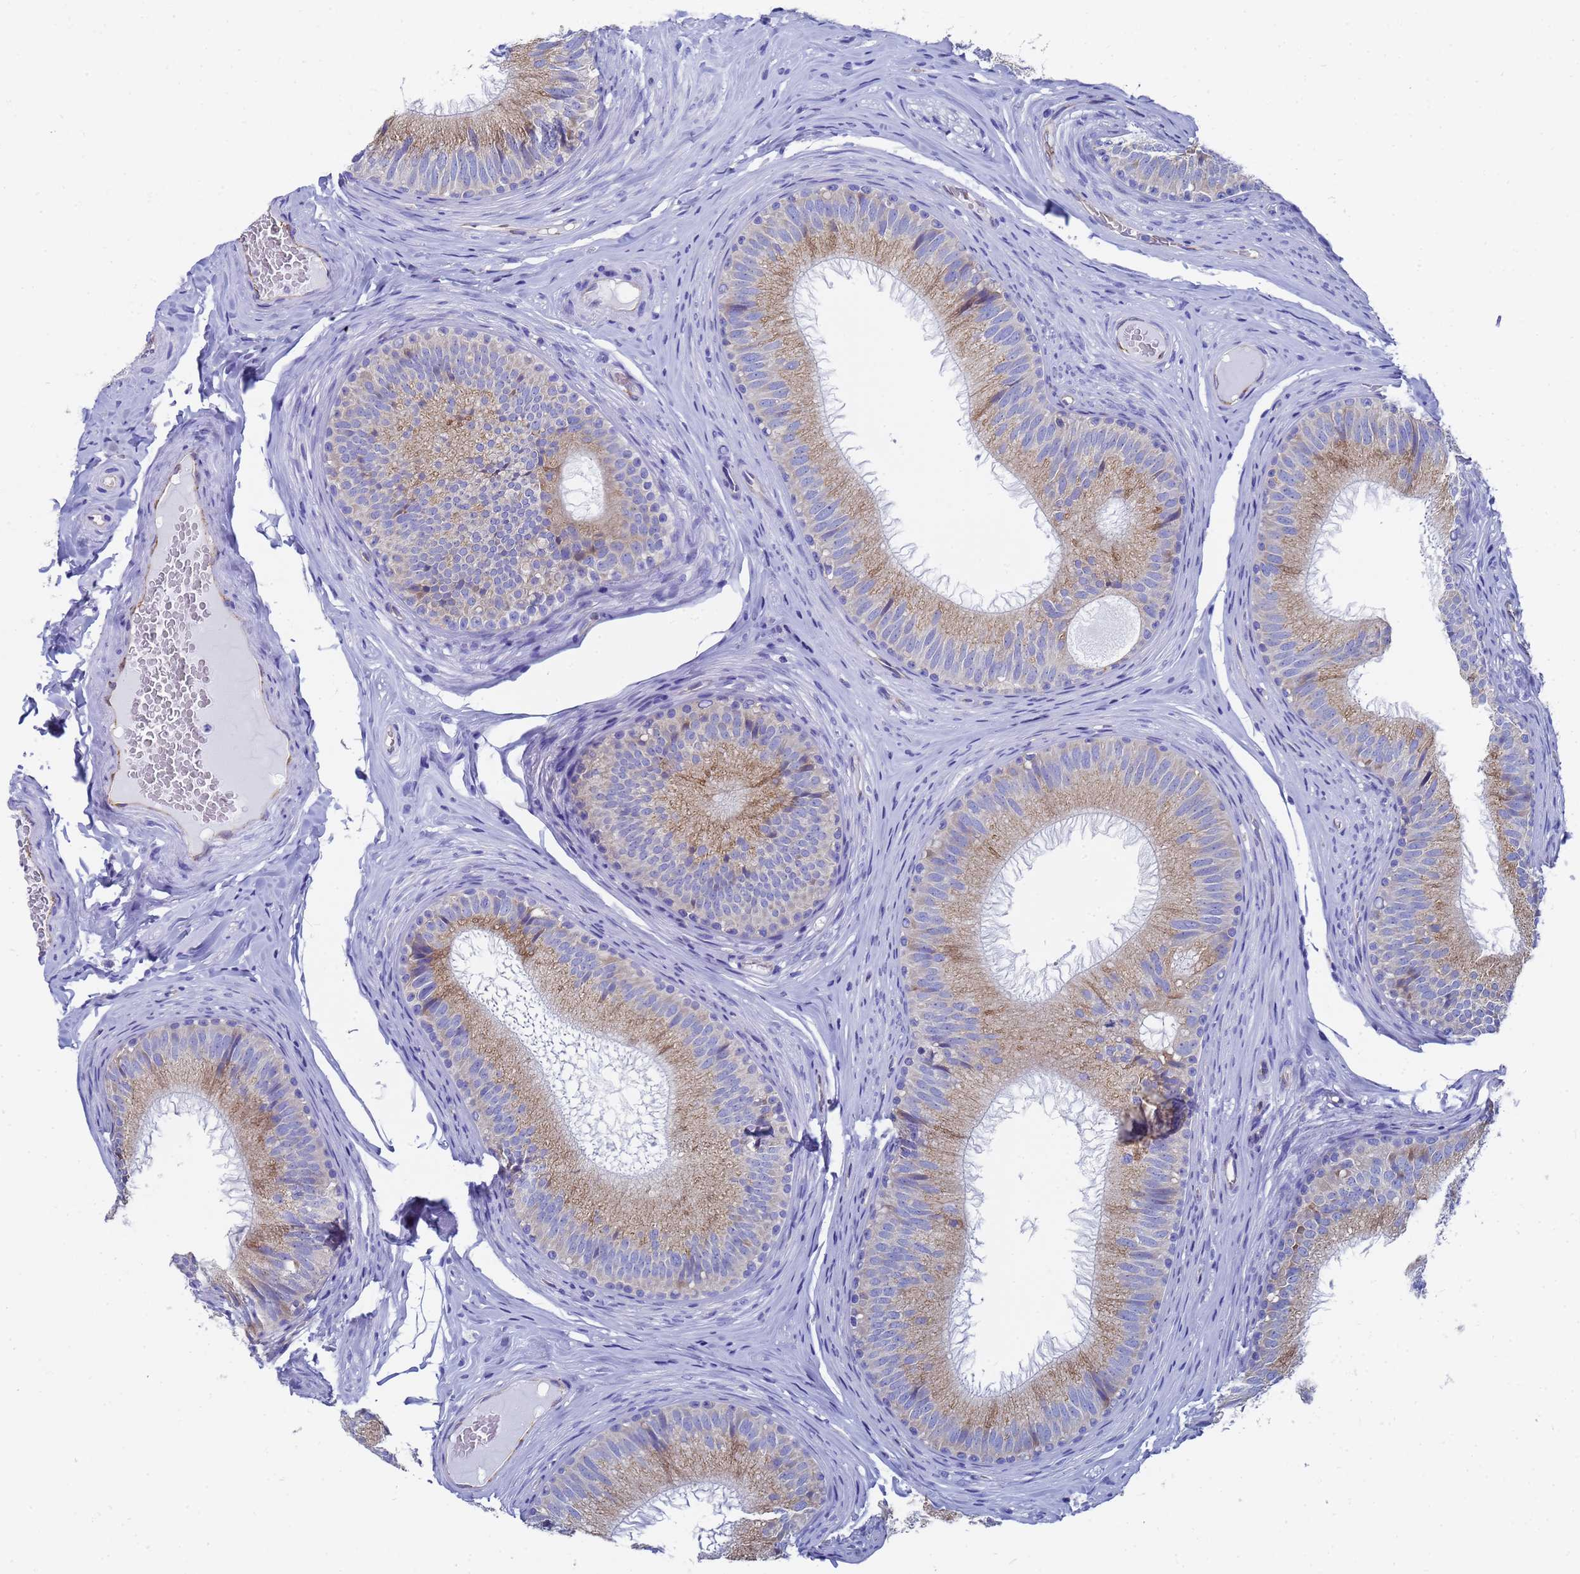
{"staining": {"intensity": "moderate", "quantity": "25%-75%", "location": "cytoplasmic/membranous"}, "tissue": "epididymis", "cell_type": "Glandular cells", "image_type": "normal", "snomed": [{"axis": "morphology", "description": "Normal tissue, NOS"}, {"axis": "topography", "description": "Epididymis"}], "caption": "Epididymis stained with a brown dye reveals moderate cytoplasmic/membranous positive positivity in approximately 25%-75% of glandular cells.", "gene": "TM4SF4", "patient": {"sex": "male", "age": 34}}